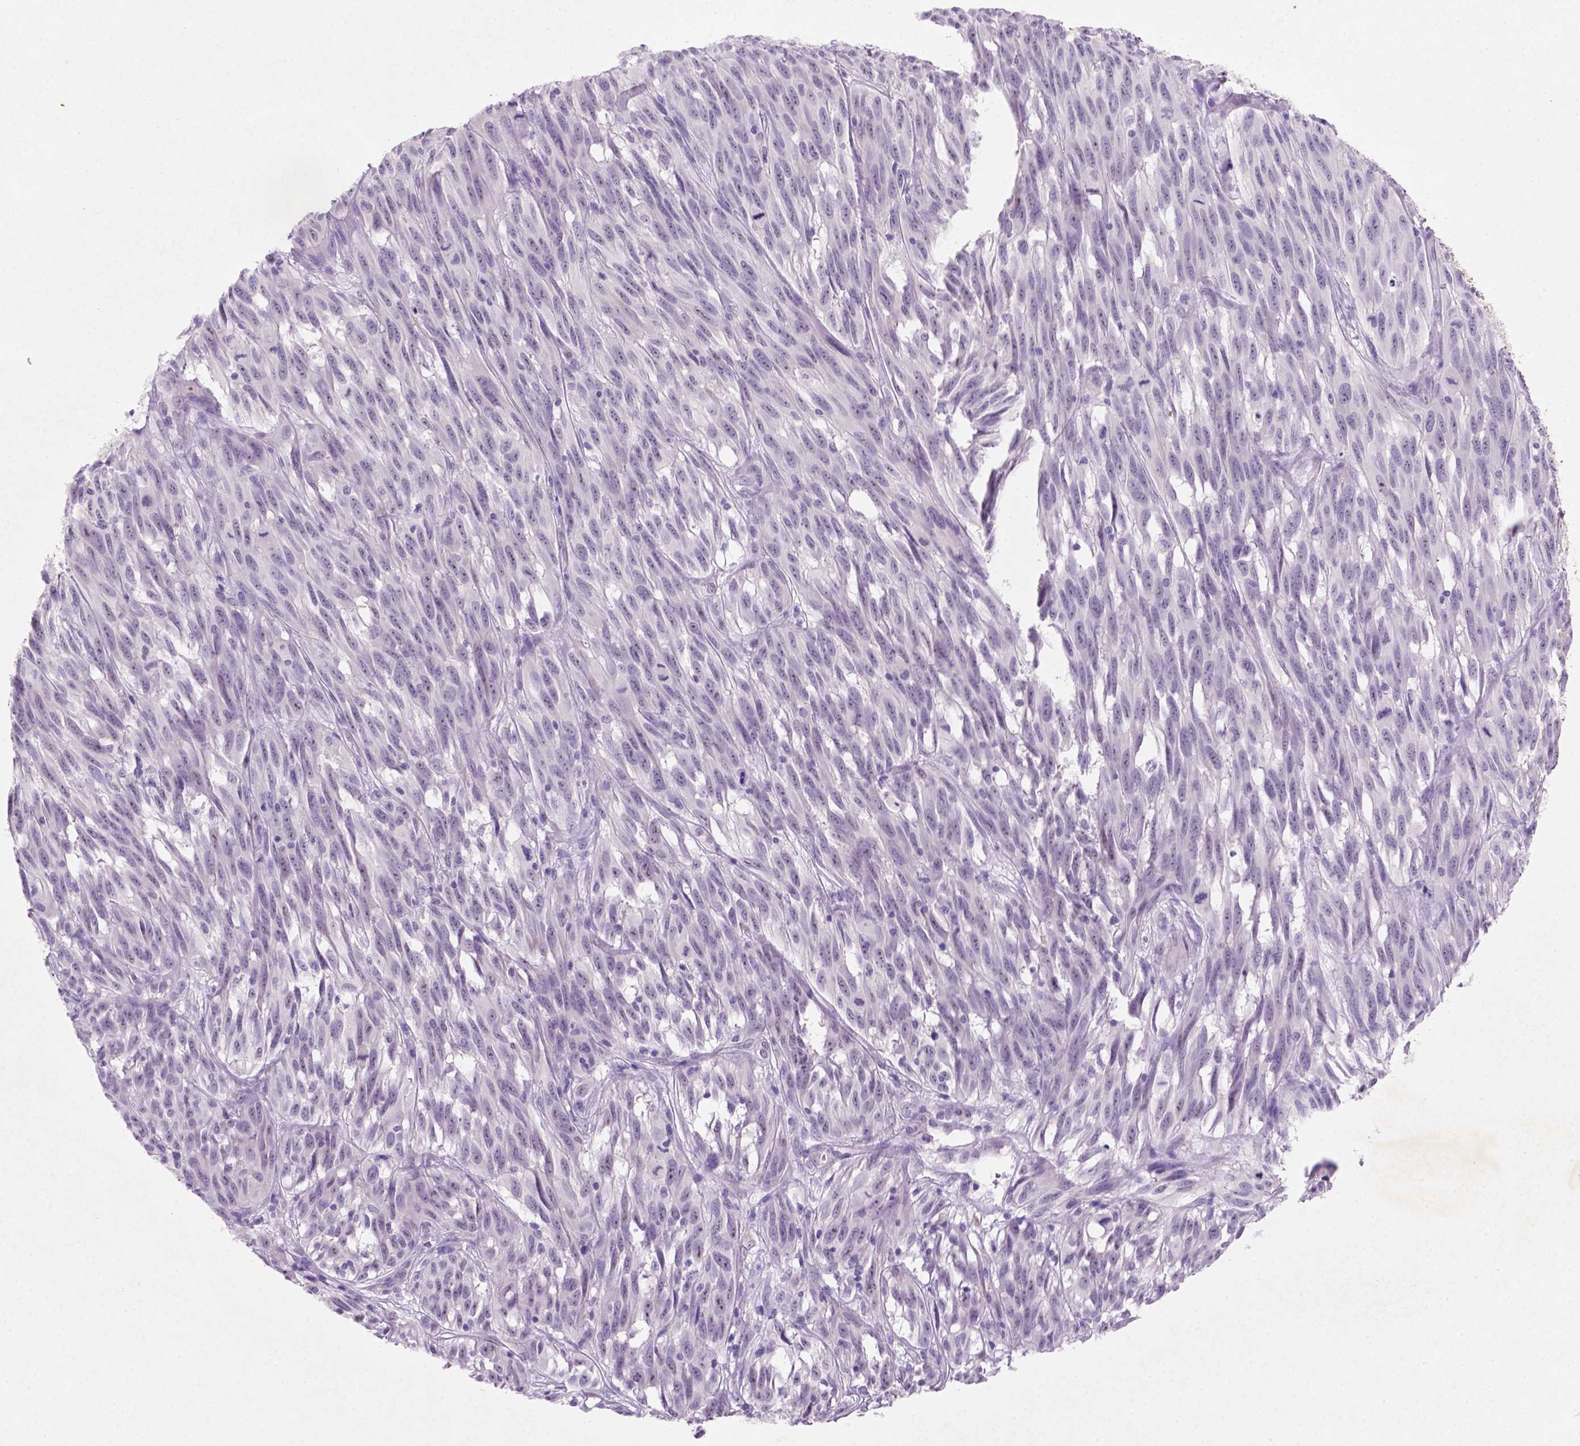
{"staining": {"intensity": "weak", "quantity": "25%-75%", "location": "nuclear"}, "tissue": "melanoma", "cell_type": "Tumor cells", "image_type": "cancer", "snomed": [{"axis": "morphology", "description": "Malignant melanoma, NOS"}, {"axis": "topography", "description": "Vulva, labia, clitoris and Bartholin´s gland, NO"}], "caption": "Protein expression analysis of malignant melanoma shows weak nuclear expression in approximately 25%-75% of tumor cells. (Stains: DAB in brown, nuclei in blue, Microscopy: brightfield microscopy at high magnification).", "gene": "C18orf21", "patient": {"sex": "female", "age": 75}}